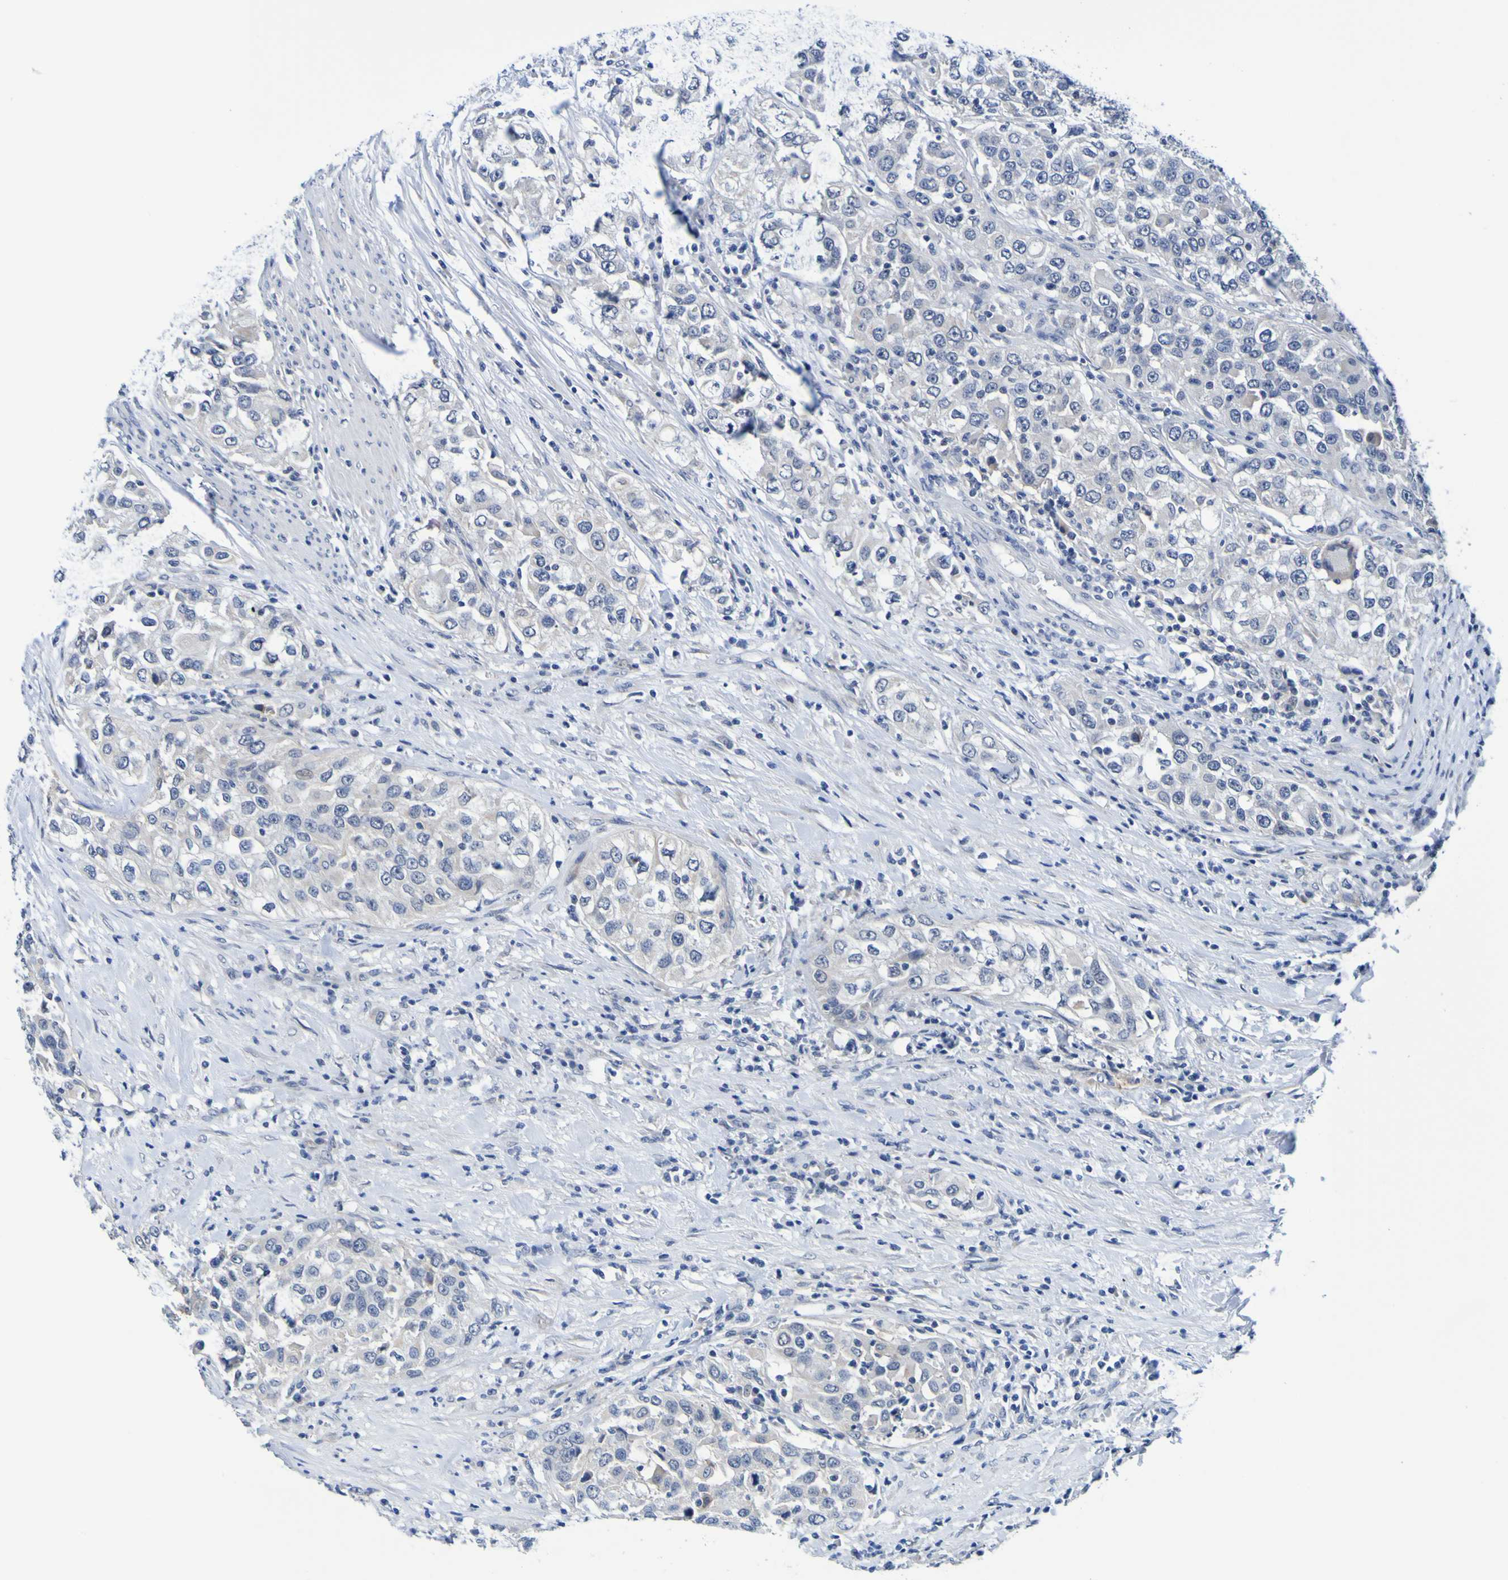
{"staining": {"intensity": "negative", "quantity": "none", "location": "none"}, "tissue": "urothelial cancer", "cell_type": "Tumor cells", "image_type": "cancer", "snomed": [{"axis": "morphology", "description": "Urothelial carcinoma, High grade"}, {"axis": "topography", "description": "Urinary bladder"}], "caption": "High magnification brightfield microscopy of high-grade urothelial carcinoma stained with DAB (brown) and counterstained with hematoxylin (blue): tumor cells show no significant staining.", "gene": "VMA21", "patient": {"sex": "female", "age": 80}}